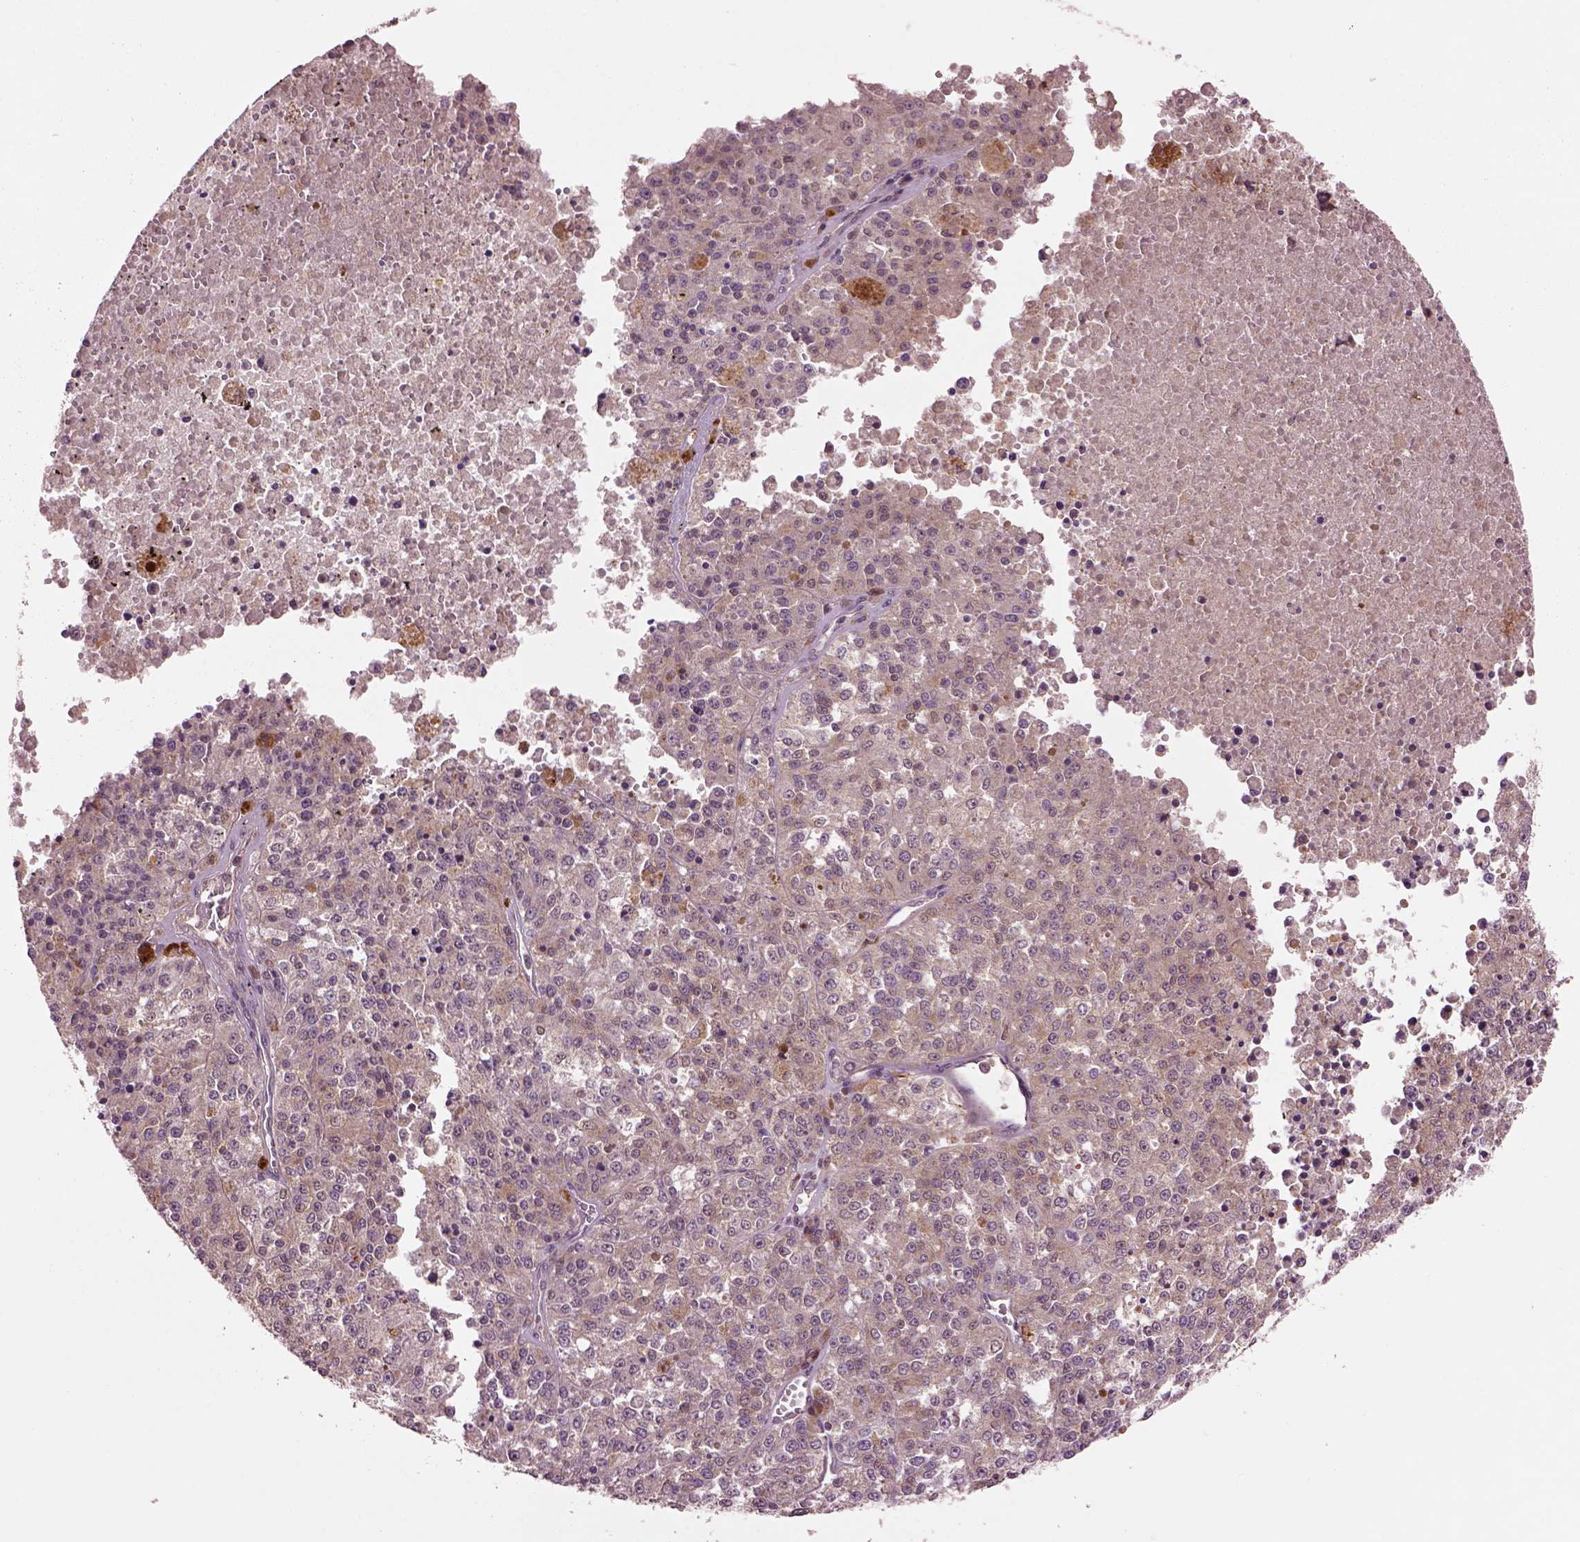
{"staining": {"intensity": "weak", "quantity": "25%-75%", "location": "cytoplasmic/membranous"}, "tissue": "melanoma", "cell_type": "Tumor cells", "image_type": "cancer", "snomed": [{"axis": "morphology", "description": "Malignant melanoma, Metastatic site"}, {"axis": "topography", "description": "Lymph node"}], "caption": "Protein expression analysis of human melanoma reveals weak cytoplasmic/membranous expression in approximately 25%-75% of tumor cells.", "gene": "MDP1", "patient": {"sex": "female", "age": 64}}